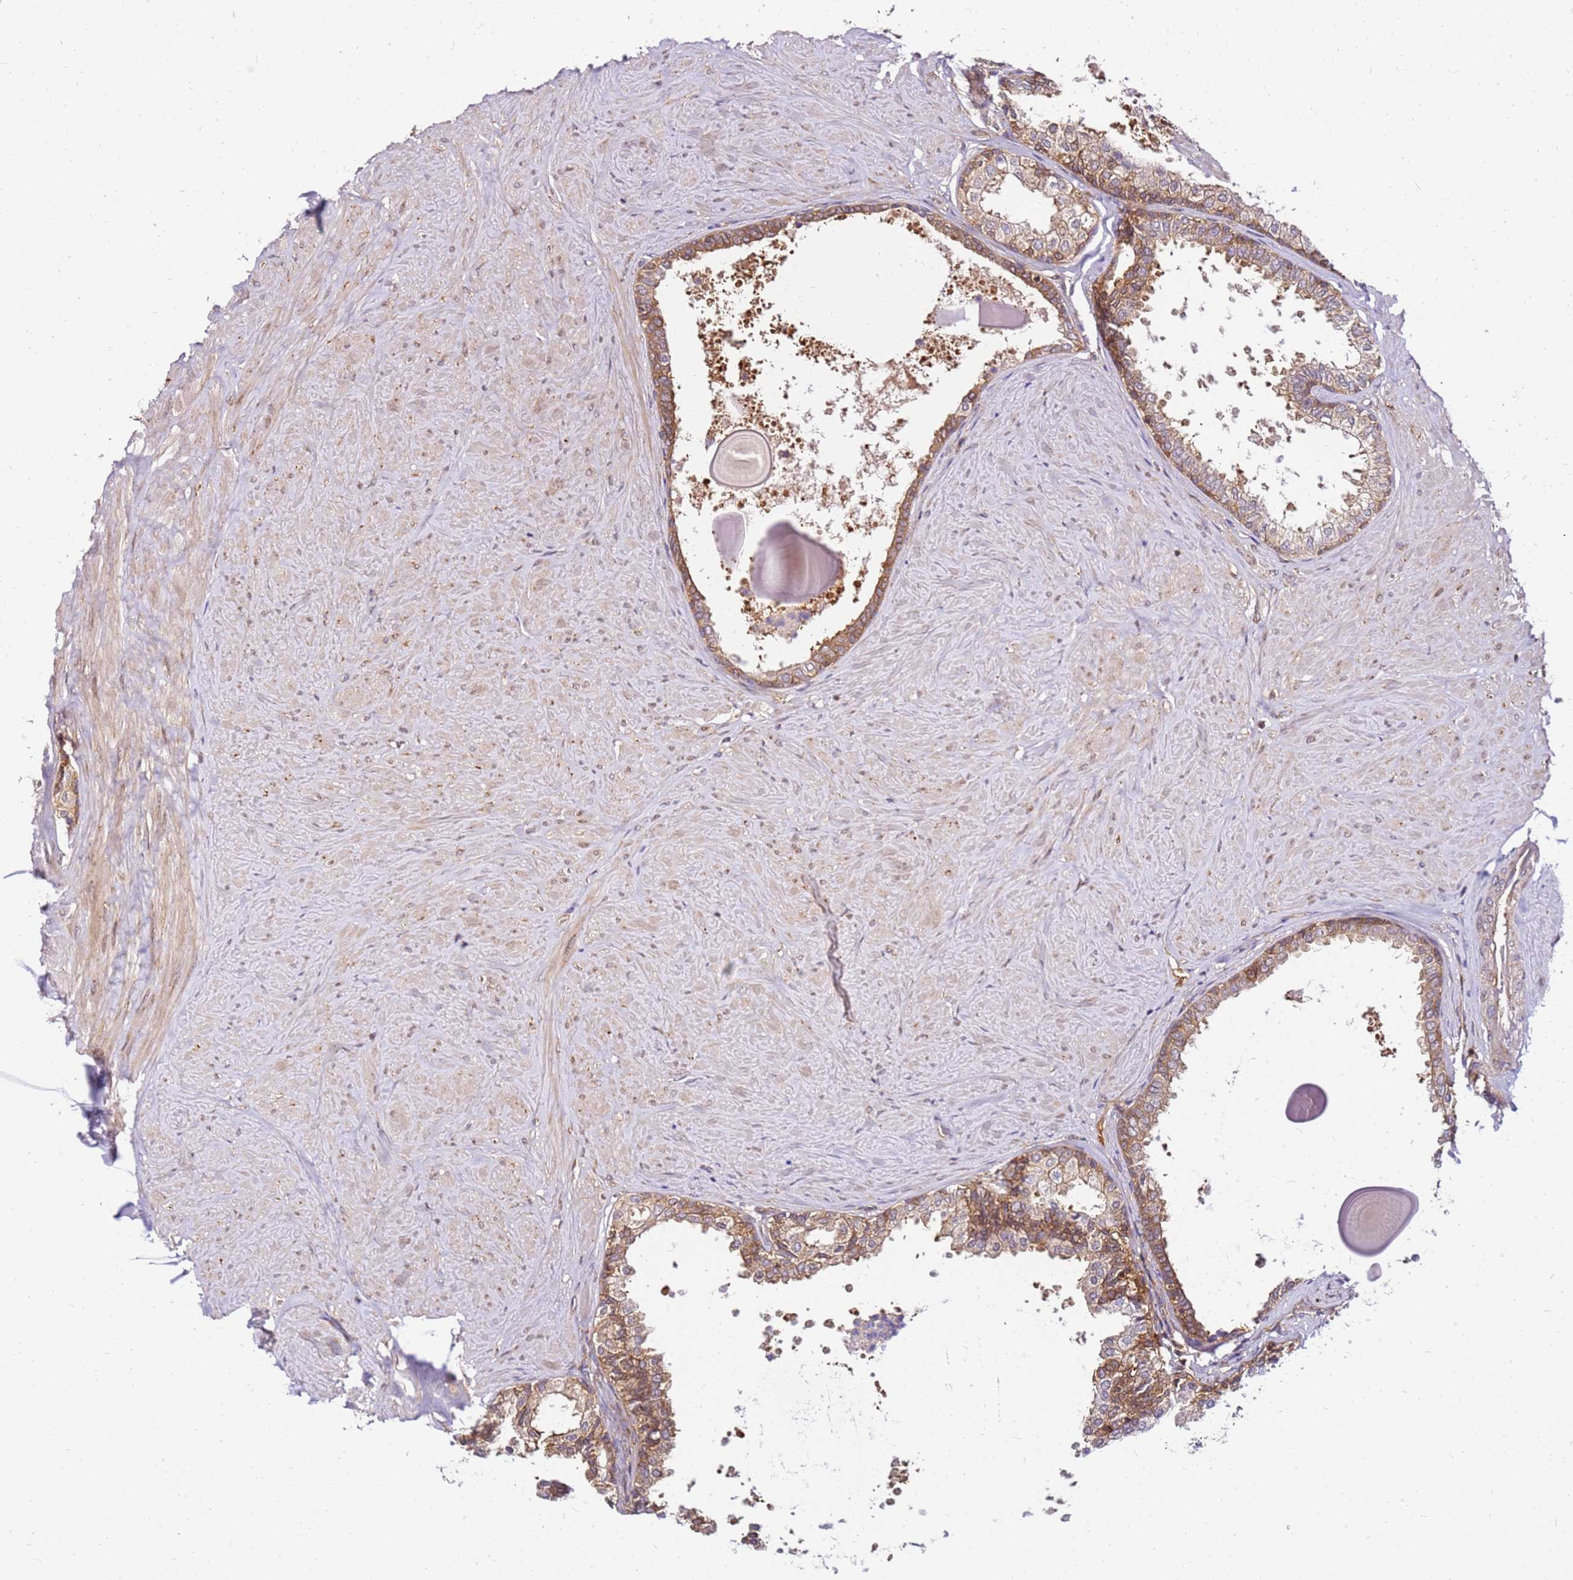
{"staining": {"intensity": "moderate", "quantity": ">75%", "location": "cytoplasmic/membranous"}, "tissue": "prostate", "cell_type": "Glandular cells", "image_type": "normal", "snomed": [{"axis": "morphology", "description": "Normal tissue, NOS"}, {"axis": "topography", "description": "Prostate"}], "caption": "A brown stain labels moderate cytoplasmic/membranous staining of a protein in glandular cells of benign human prostate. (IHC, brightfield microscopy, high magnification).", "gene": "PIH1D1", "patient": {"sex": "male", "age": 48}}